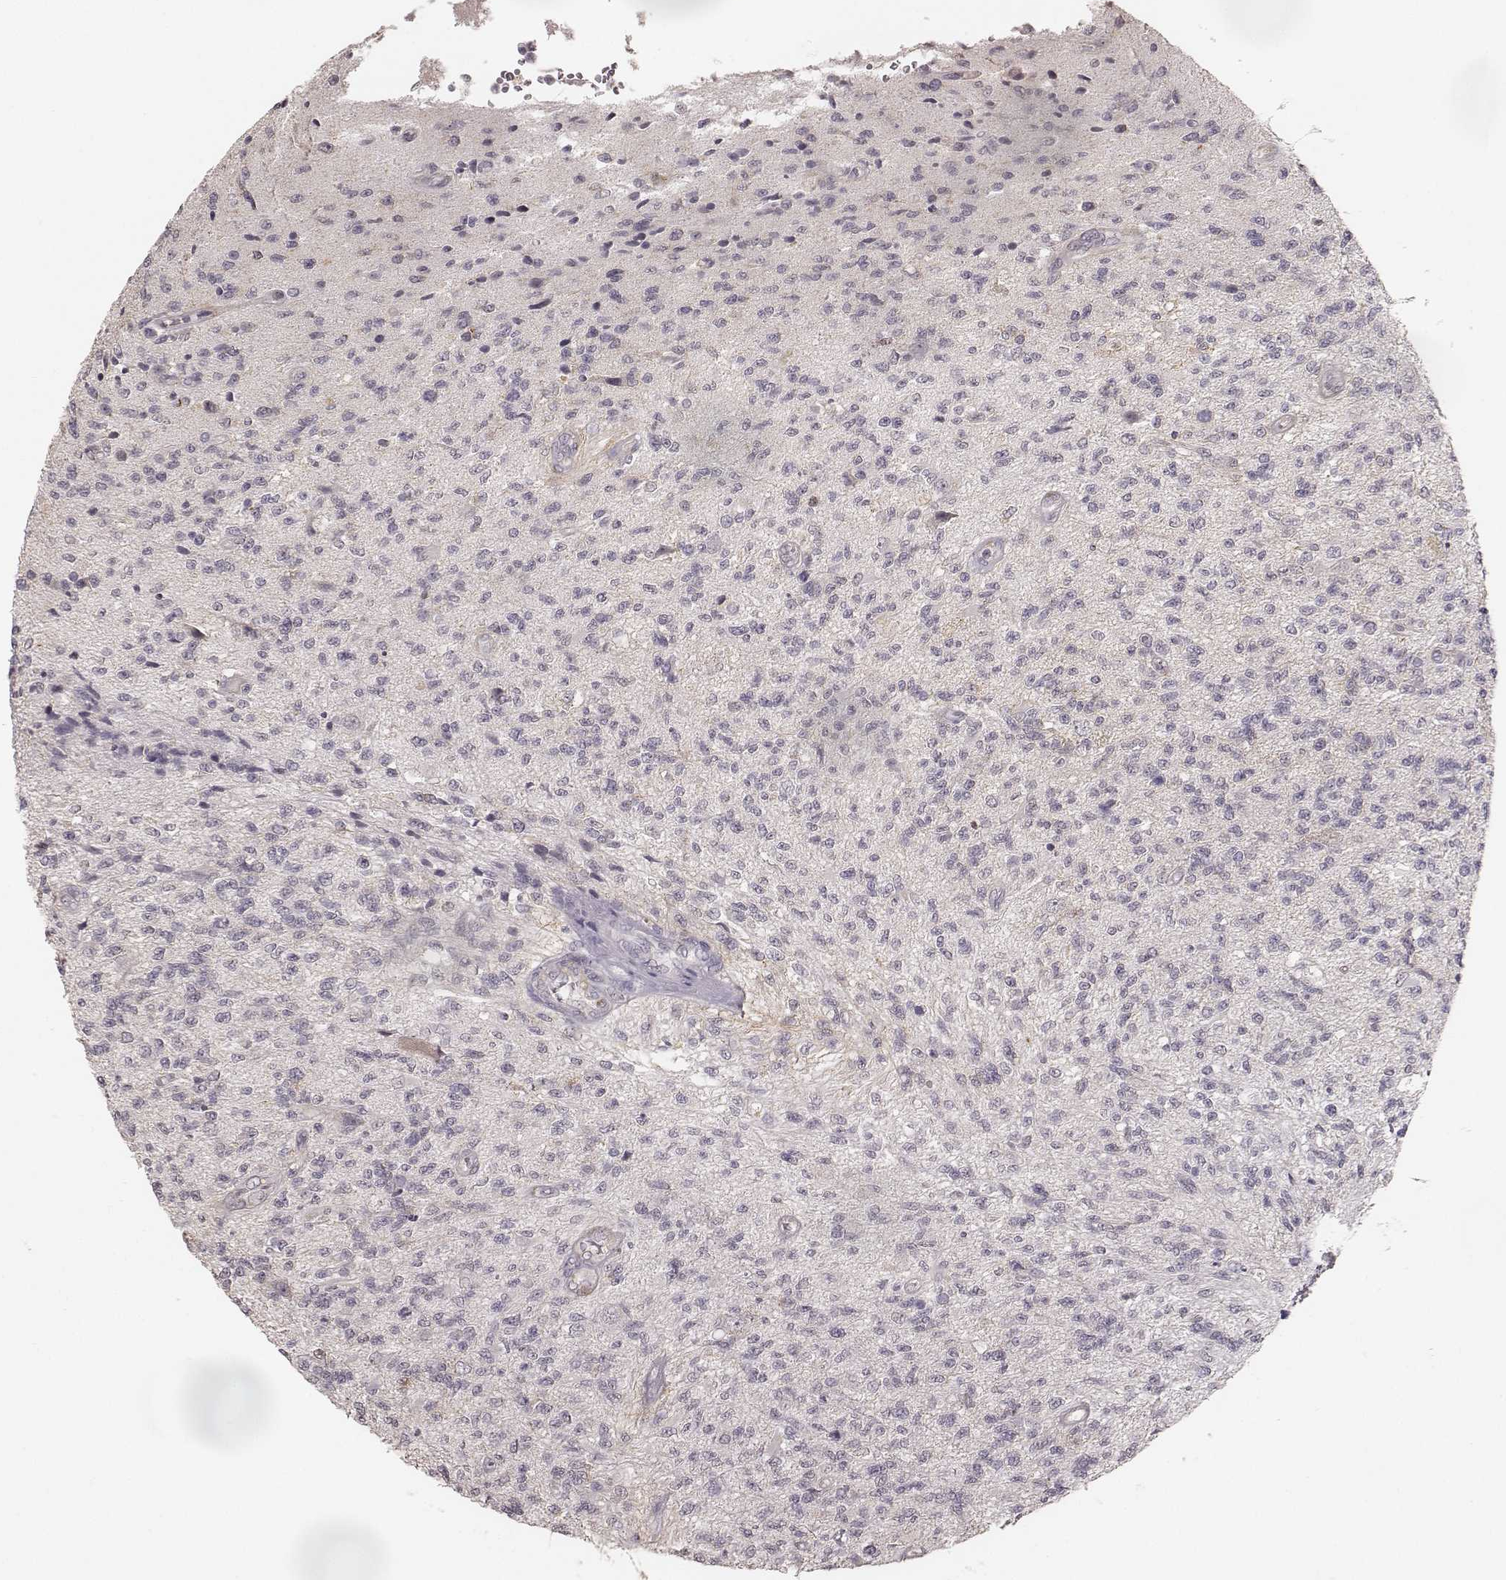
{"staining": {"intensity": "negative", "quantity": "none", "location": "none"}, "tissue": "glioma", "cell_type": "Tumor cells", "image_type": "cancer", "snomed": [{"axis": "morphology", "description": "Glioma, malignant, High grade"}, {"axis": "topography", "description": "Brain"}], "caption": "Tumor cells are negative for brown protein staining in malignant high-grade glioma.", "gene": "LY6K", "patient": {"sex": "male", "age": 56}}